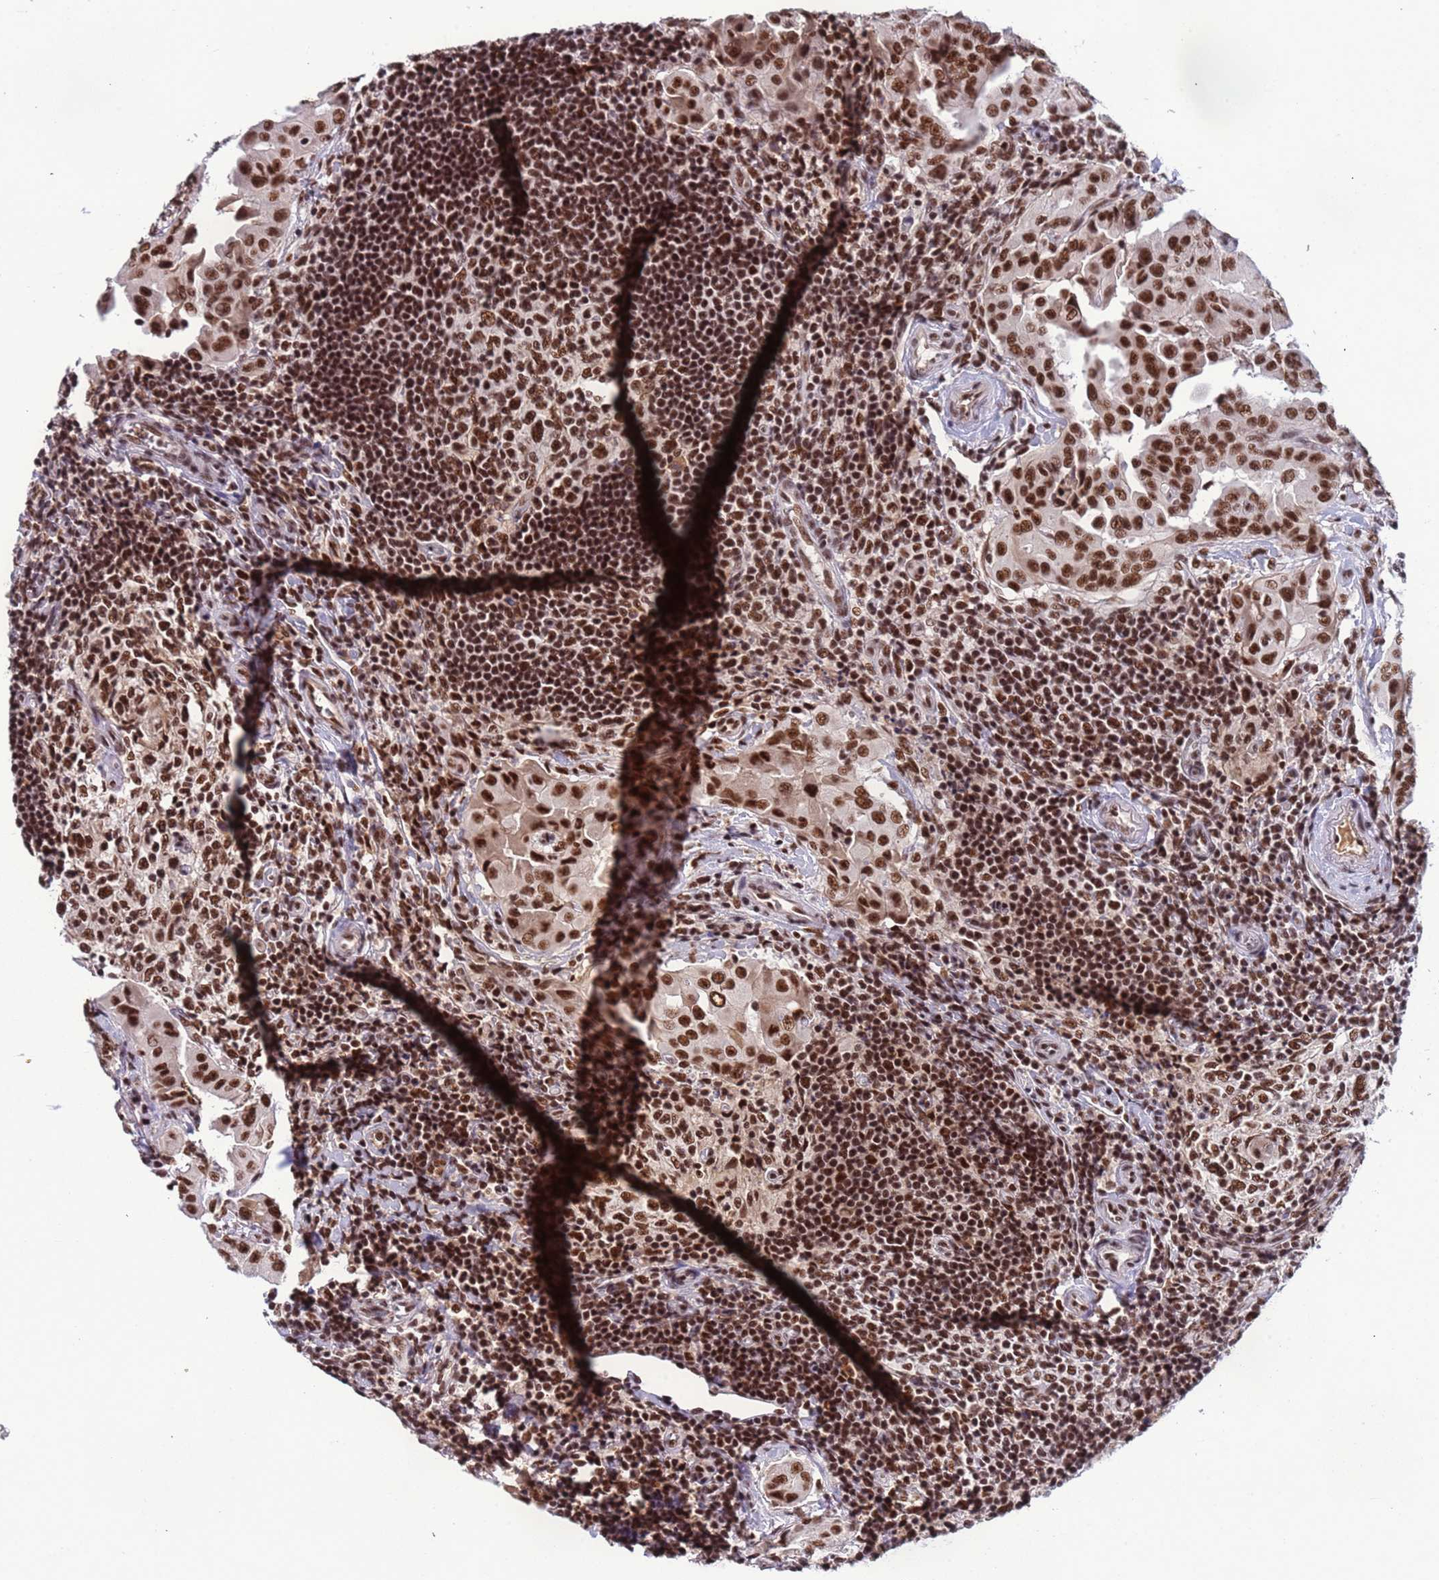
{"staining": {"intensity": "strong", "quantity": ">75%", "location": "nuclear"}, "tissue": "thyroid cancer", "cell_type": "Tumor cells", "image_type": "cancer", "snomed": [{"axis": "morphology", "description": "Papillary adenocarcinoma, NOS"}, {"axis": "topography", "description": "Thyroid gland"}], "caption": "The micrograph shows staining of papillary adenocarcinoma (thyroid), revealing strong nuclear protein staining (brown color) within tumor cells.", "gene": "SRRT", "patient": {"sex": "male", "age": 33}}